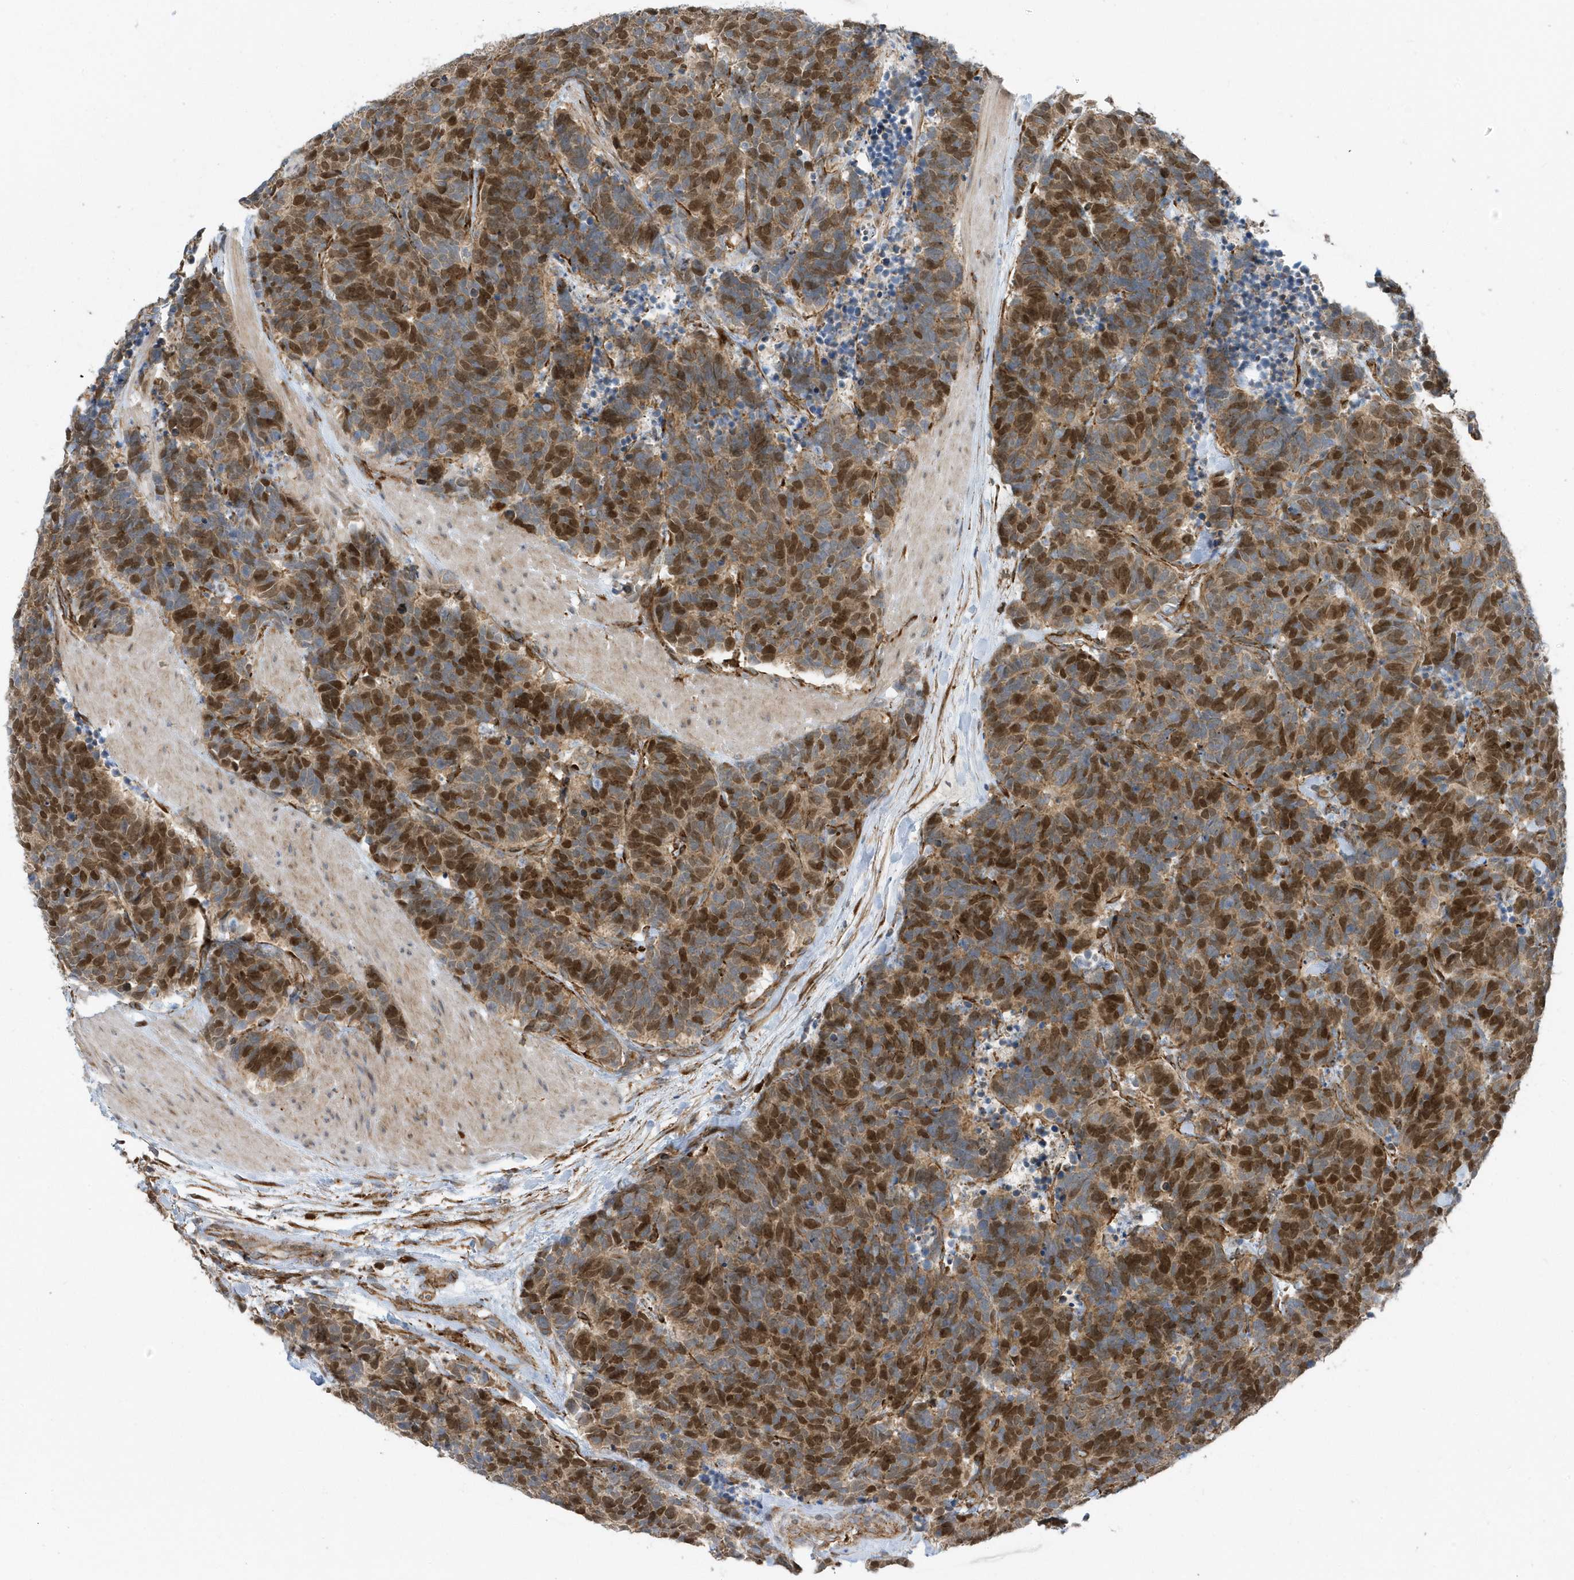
{"staining": {"intensity": "strong", "quantity": ">75%", "location": "nuclear"}, "tissue": "carcinoid", "cell_type": "Tumor cells", "image_type": "cancer", "snomed": [{"axis": "morphology", "description": "Carcinoma, NOS"}, {"axis": "morphology", "description": "Carcinoid, malignant, NOS"}, {"axis": "topography", "description": "Urinary bladder"}], "caption": "A brown stain highlights strong nuclear staining of a protein in carcinoid tumor cells.", "gene": "HRH4", "patient": {"sex": "male", "age": 57}}